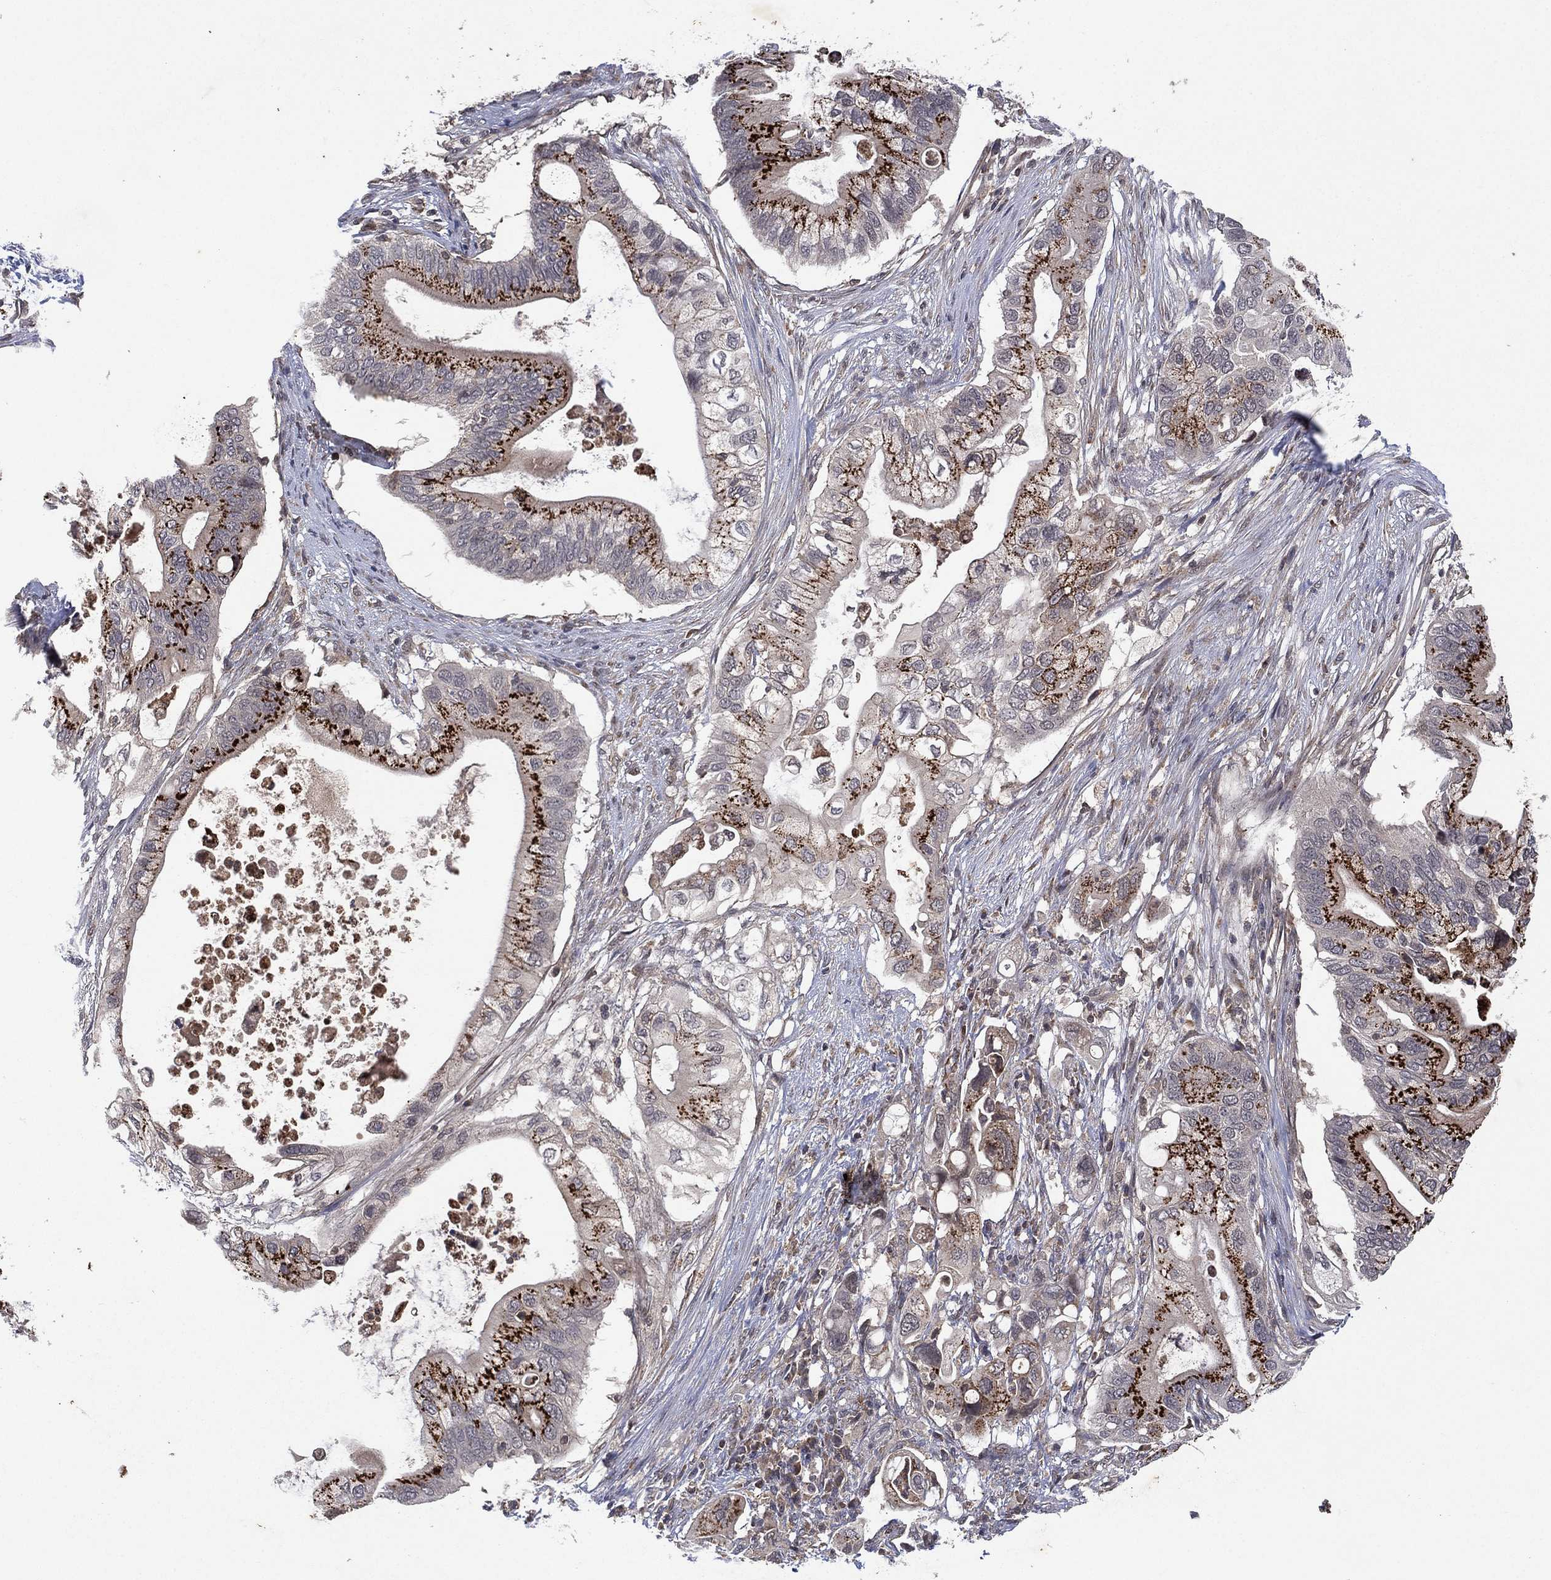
{"staining": {"intensity": "strong", "quantity": "<25%", "location": "cytoplasmic/membranous"}, "tissue": "pancreatic cancer", "cell_type": "Tumor cells", "image_type": "cancer", "snomed": [{"axis": "morphology", "description": "Adenocarcinoma, NOS"}, {"axis": "topography", "description": "Pancreas"}], "caption": "Immunohistochemistry (IHC) (DAB (3,3'-diaminobenzidine)) staining of adenocarcinoma (pancreatic) shows strong cytoplasmic/membranous protein expression in approximately <25% of tumor cells.", "gene": "ATG4B", "patient": {"sex": "female", "age": 72}}